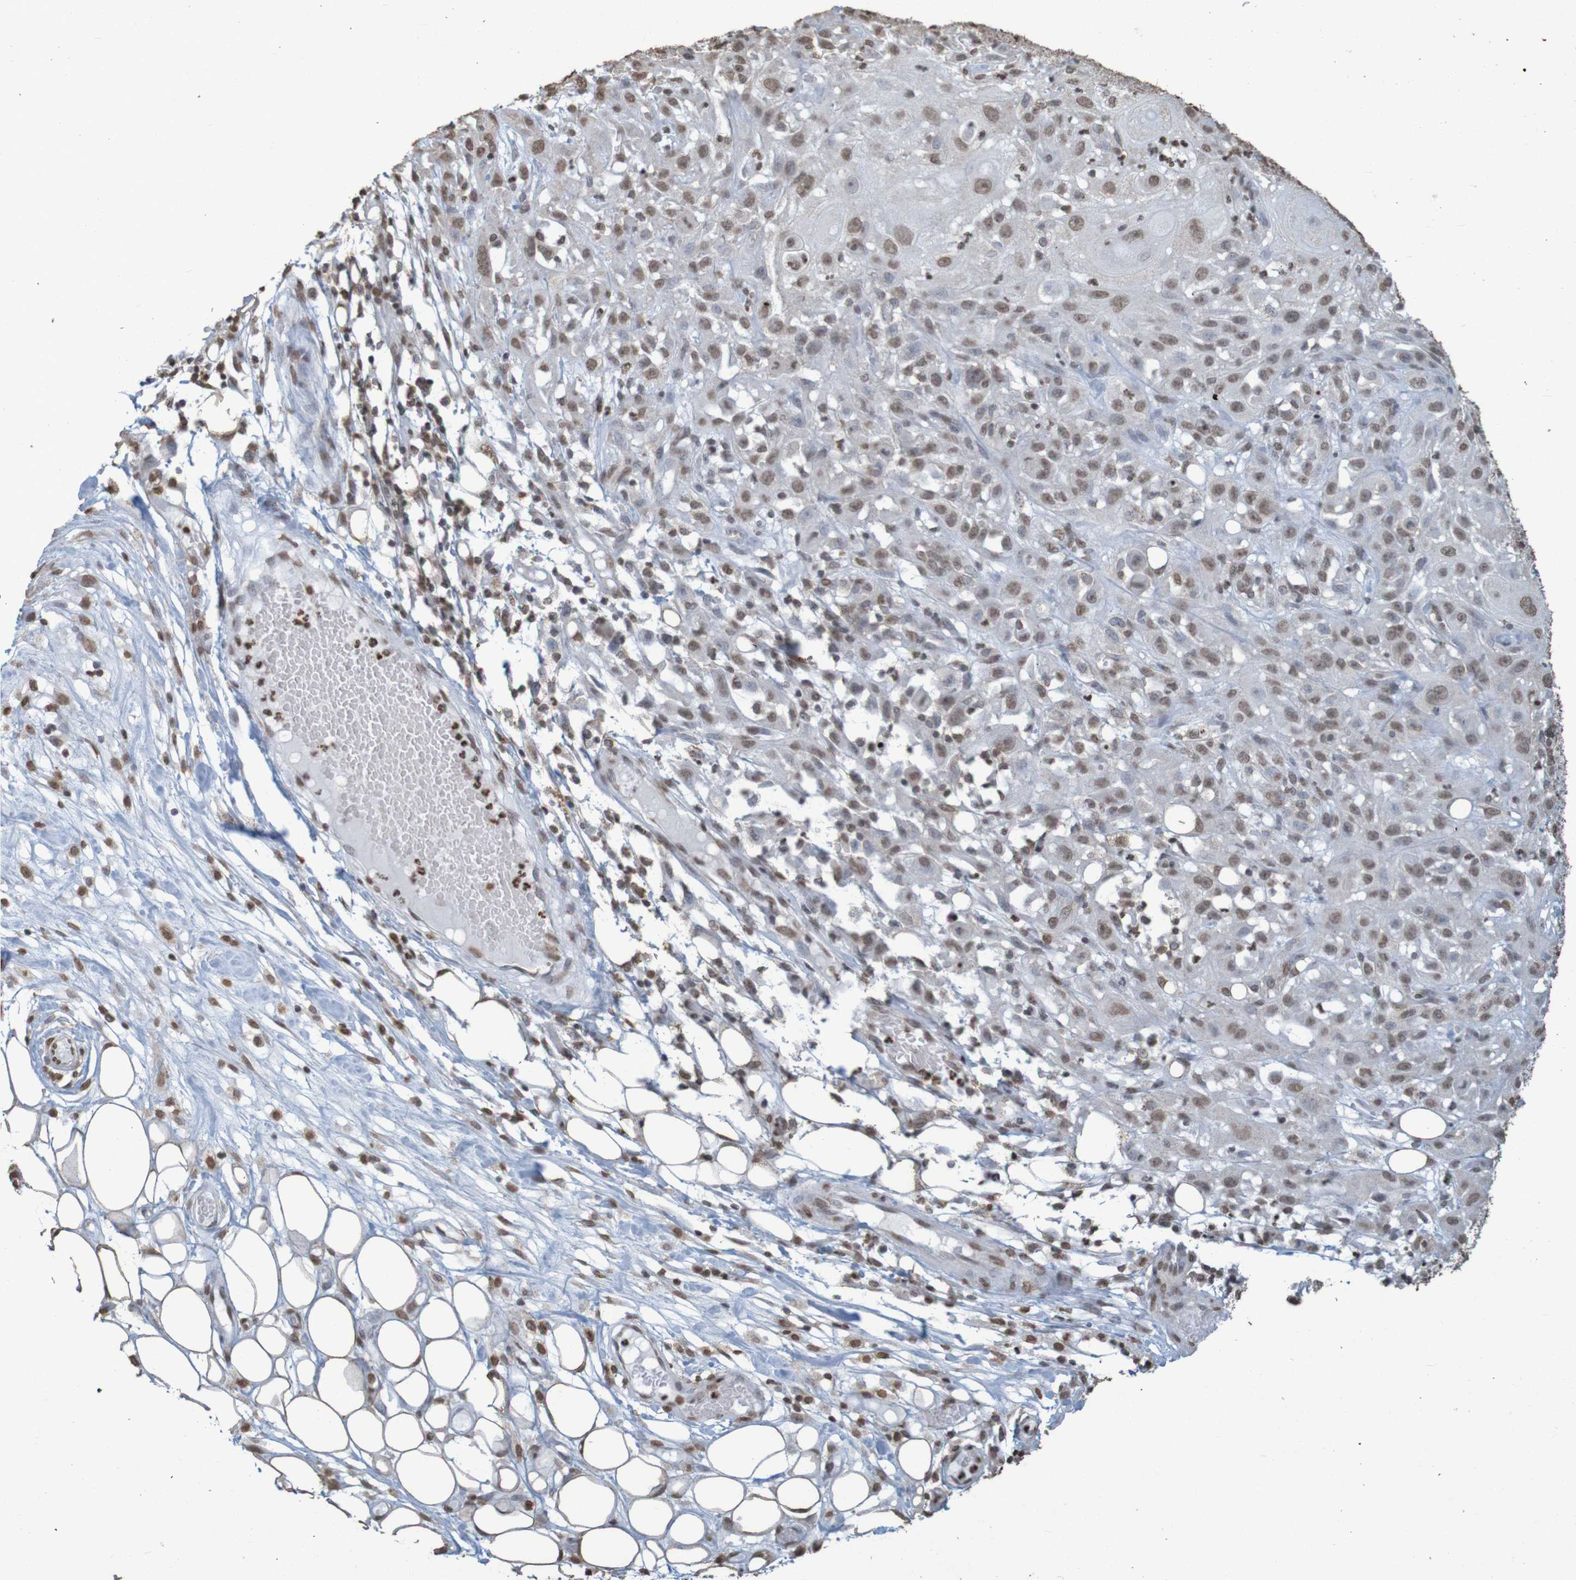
{"staining": {"intensity": "weak", "quantity": ">75%", "location": "nuclear"}, "tissue": "skin cancer", "cell_type": "Tumor cells", "image_type": "cancer", "snomed": [{"axis": "morphology", "description": "Squamous cell carcinoma, NOS"}, {"axis": "topography", "description": "Skin"}], "caption": "A low amount of weak nuclear staining is appreciated in approximately >75% of tumor cells in squamous cell carcinoma (skin) tissue.", "gene": "GFI1", "patient": {"sex": "male", "age": 75}}